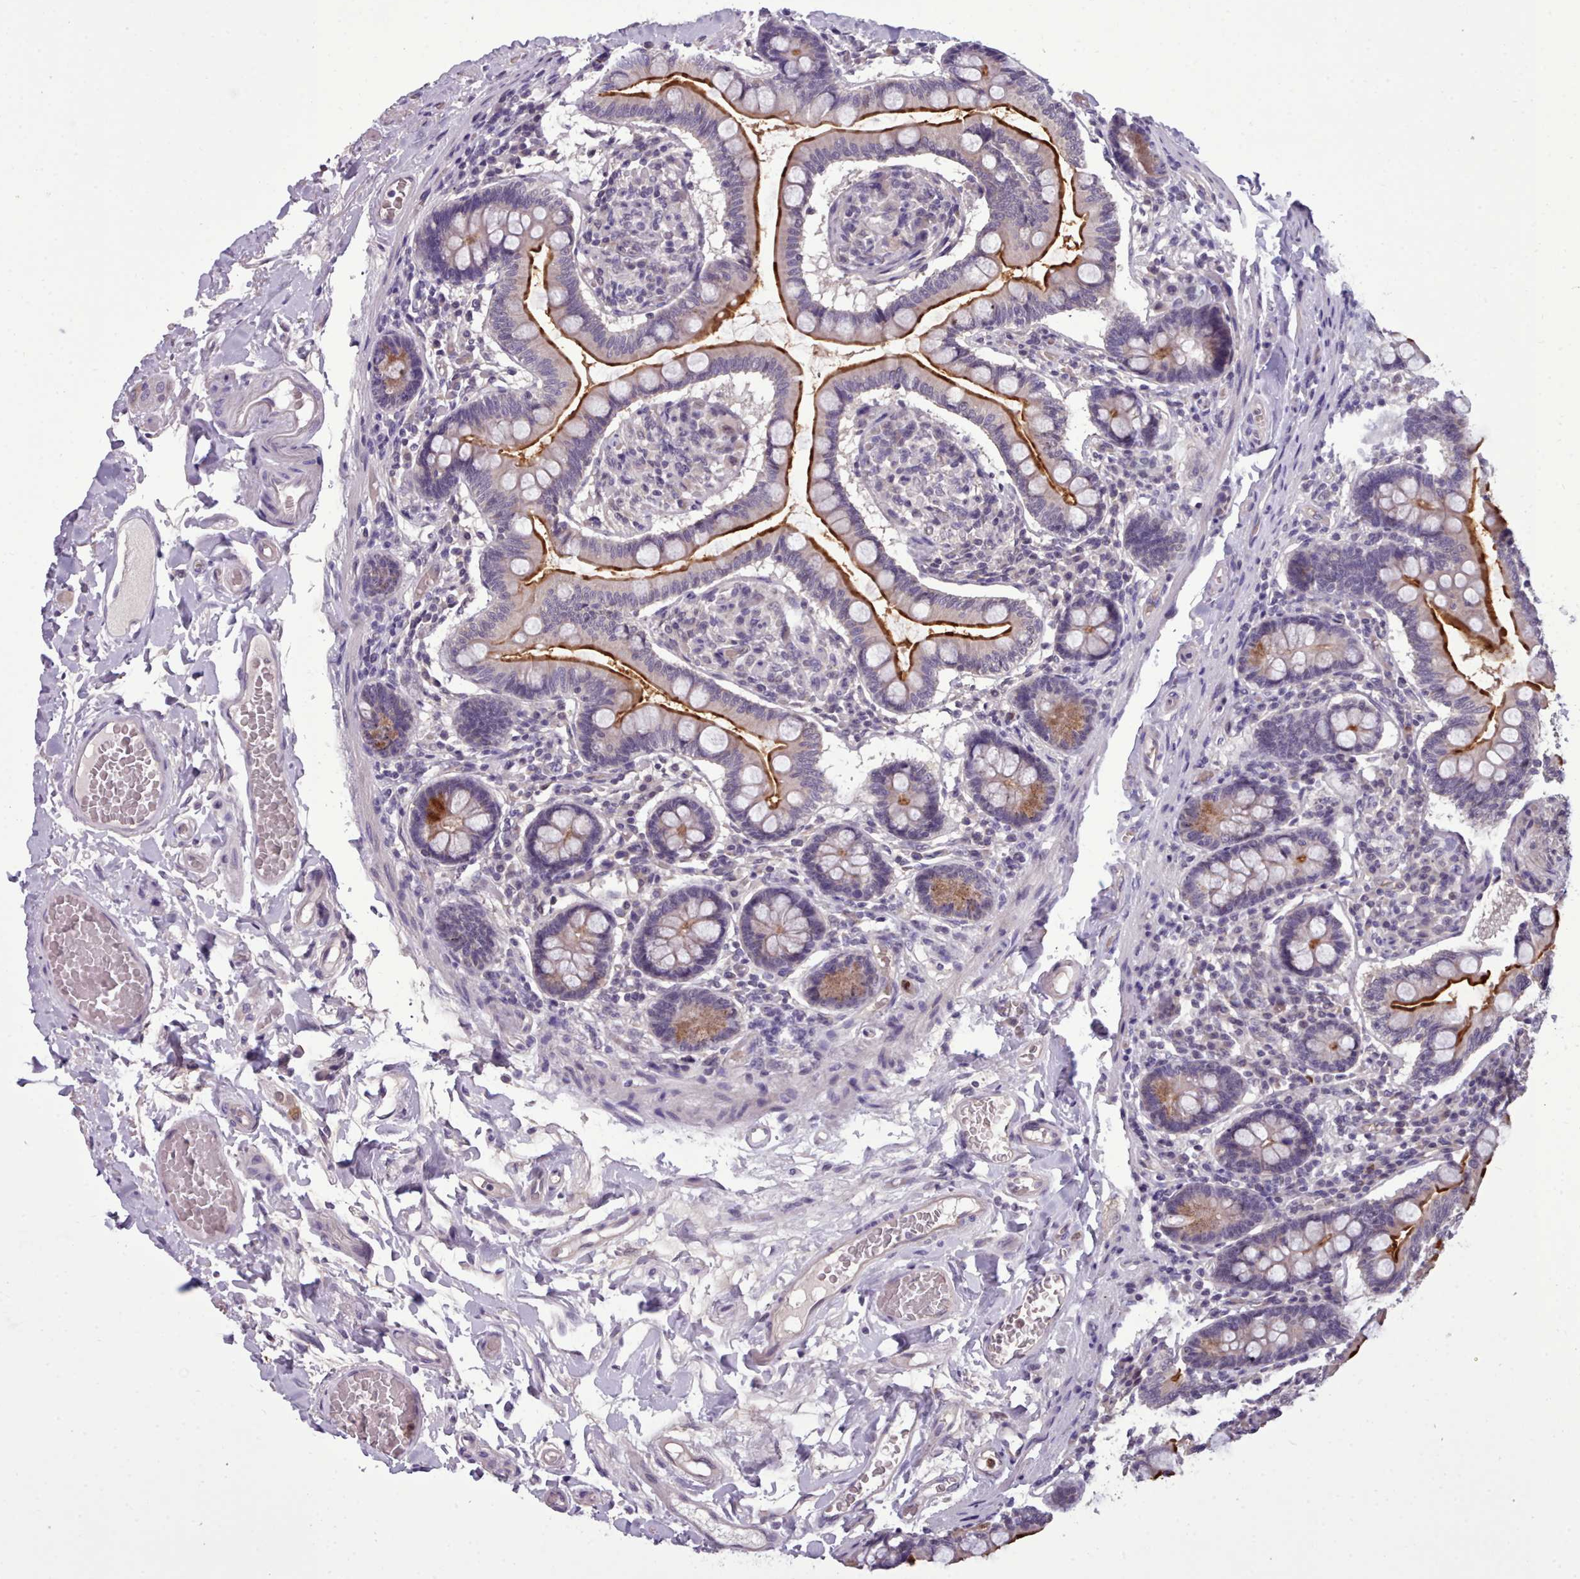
{"staining": {"intensity": "strong", "quantity": "25%-75%", "location": "cytoplasmic/membranous"}, "tissue": "small intestine", "cell_type": "Glandular cells", "image_type": "normal", "snomed": [{"axis": "morphology", "description": "Normal tissue, NOS"}, {"axis": "topography", "description": "Small intestine"}], "caption": "This micrograph reveals IHC staining of unremarkable small intestine, with high strong cytoplasmic/membranous expression in about 25%-75% of glandular cells.", "gene": "KCTD16", "patient": {"sex": "female", "age": 64}}